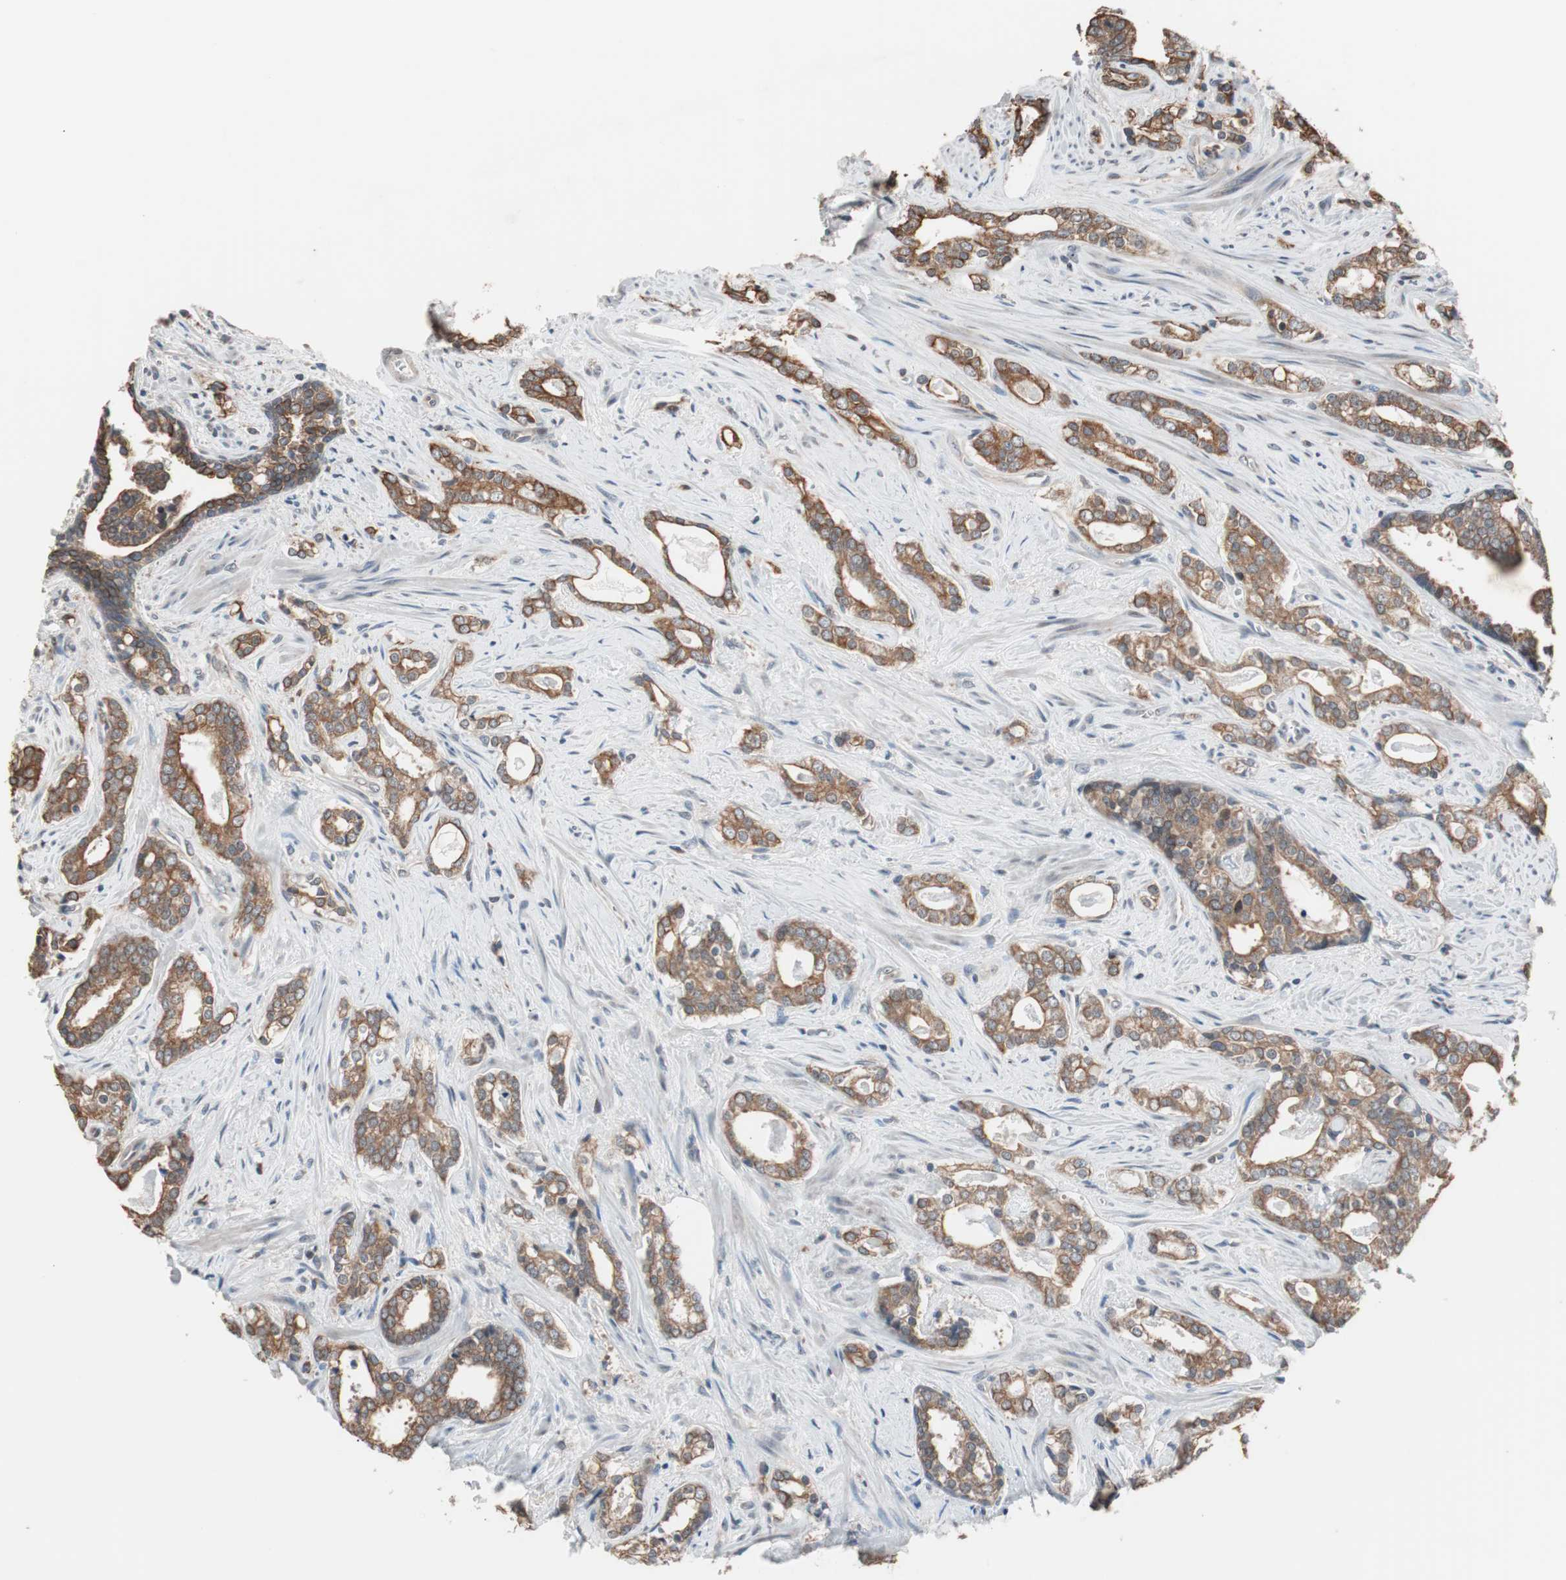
{"staining": {"intensity": "moderate", "quantity": ">75%", "location": "cytoplasmic/membranous"}, "tissue": "prostate cancer", "cell_type": "Tumor cells", "image_type": "cancer", "snomed": [{"axis": "morphology", "description": "Adenocarcinoma, High grade"}, {"axis": "topography", "description": "Prostate"}], "caption": "Immunohistochemistry (IHC) staining of prostate cancer, which demonstrates medium levels of moderate cytoplasmic/membranous expression in about >75% of tumor cells indicating moderate cytoplasmic/membranous protein expression. The staining was performed using DAB (3,3'-diaminobenzidine) (brown) for protein detection and nuclei were counterstained in hematoxylin (blue).", "gene": "FBXO5", "patient": {"sex": "male", "age": 67}}